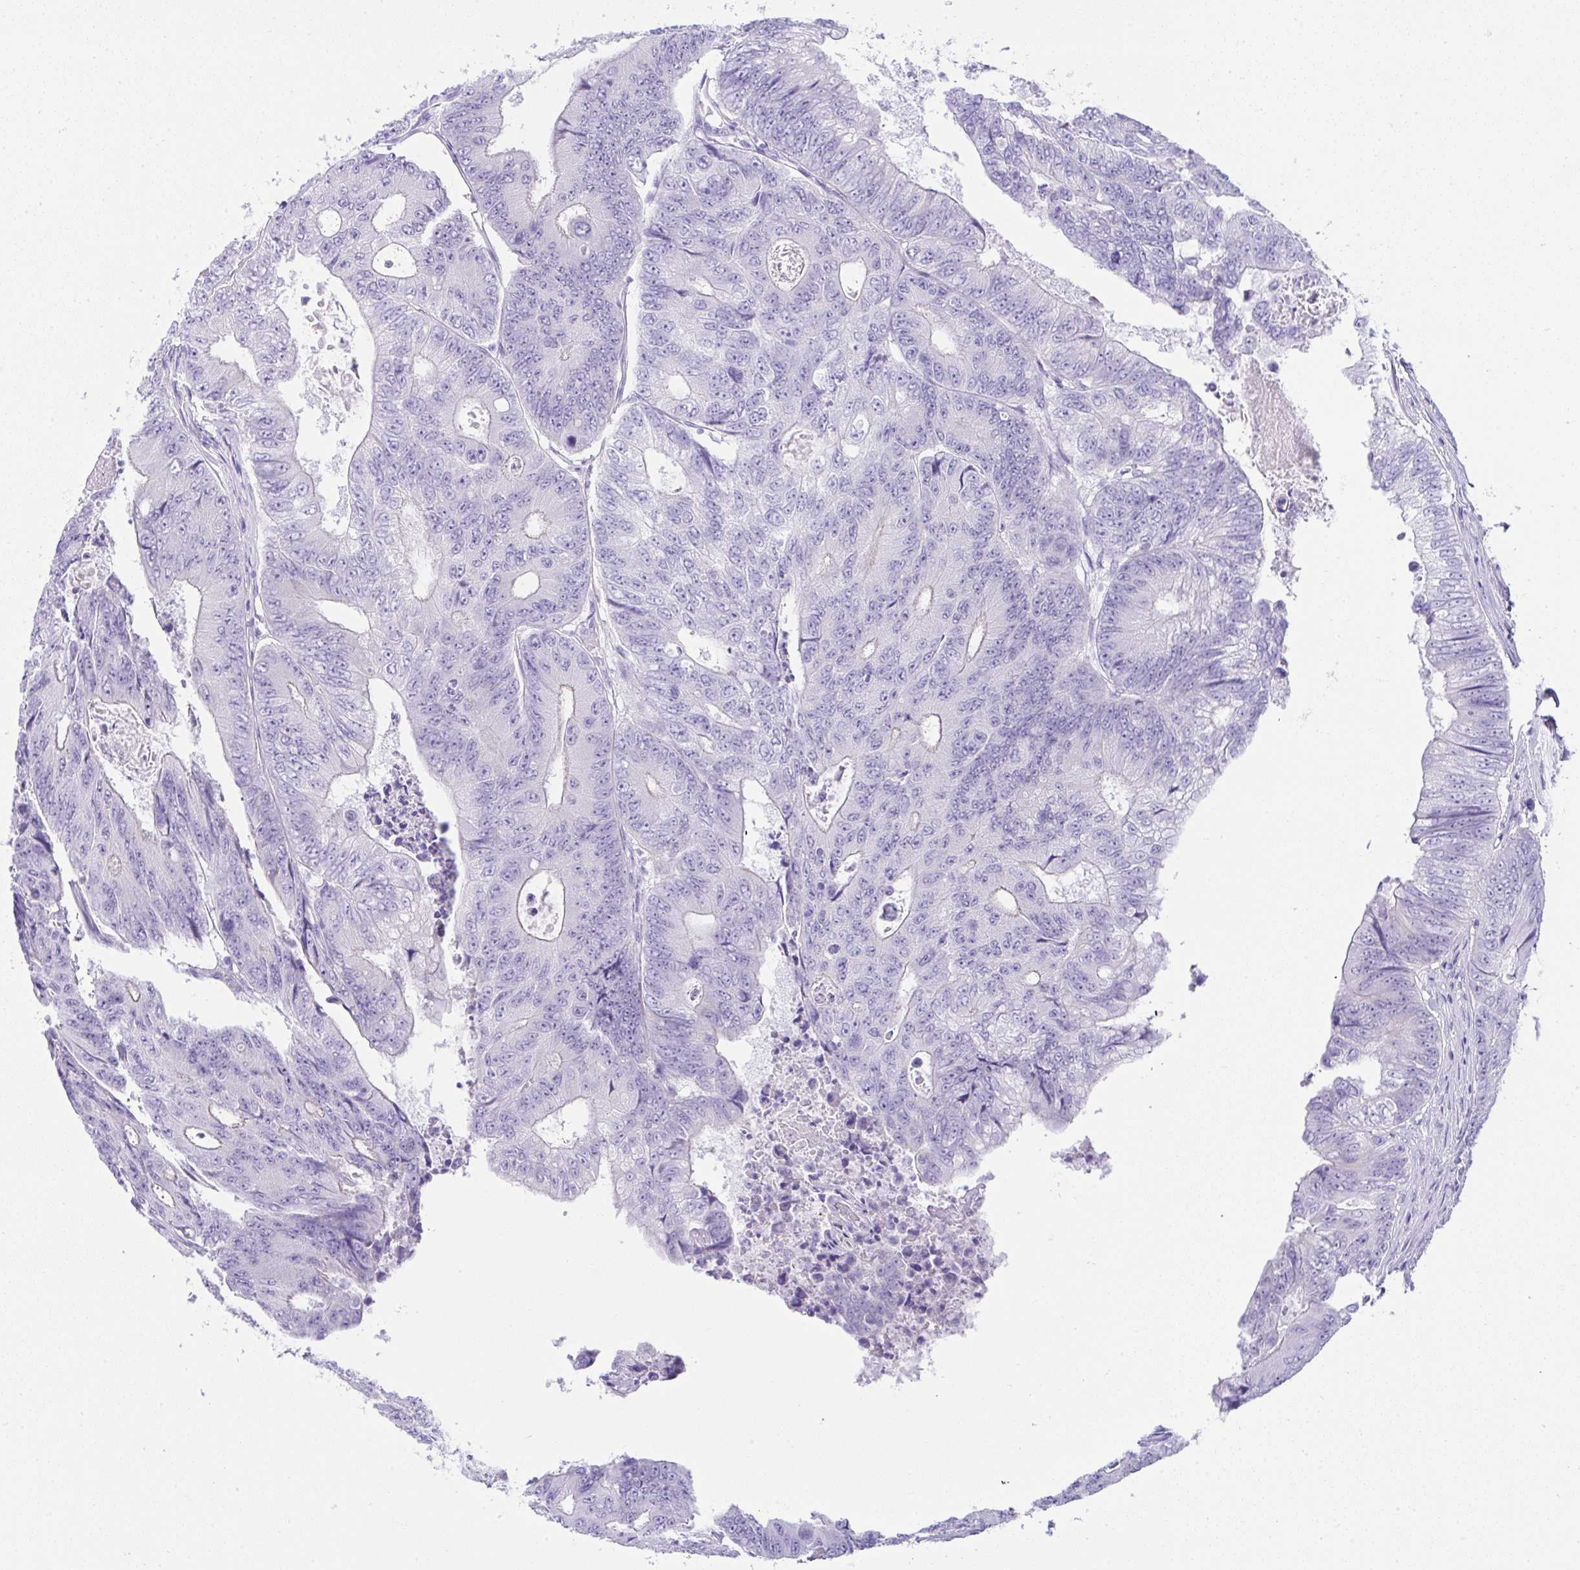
{"staining": {"intensity": "negative", "quantity": "none", "location": "none"}, "tissue": "colorectal cancer", "cell_type": "Tumor cells", "image_type": "cancer", "snomed": [{"axis": "morphology", "description": "Adenocarcinoma, NOS"}, {"axis": "topography", "description": "Colon"}], "caption": "Photomicrograph shows no protein expression in tumor cells of adenocarcinoma (colorectal) tissue. Nuclei are stained in blue.", "gene": "RNF183", "patient": {"sex": "female", "age": 48}}